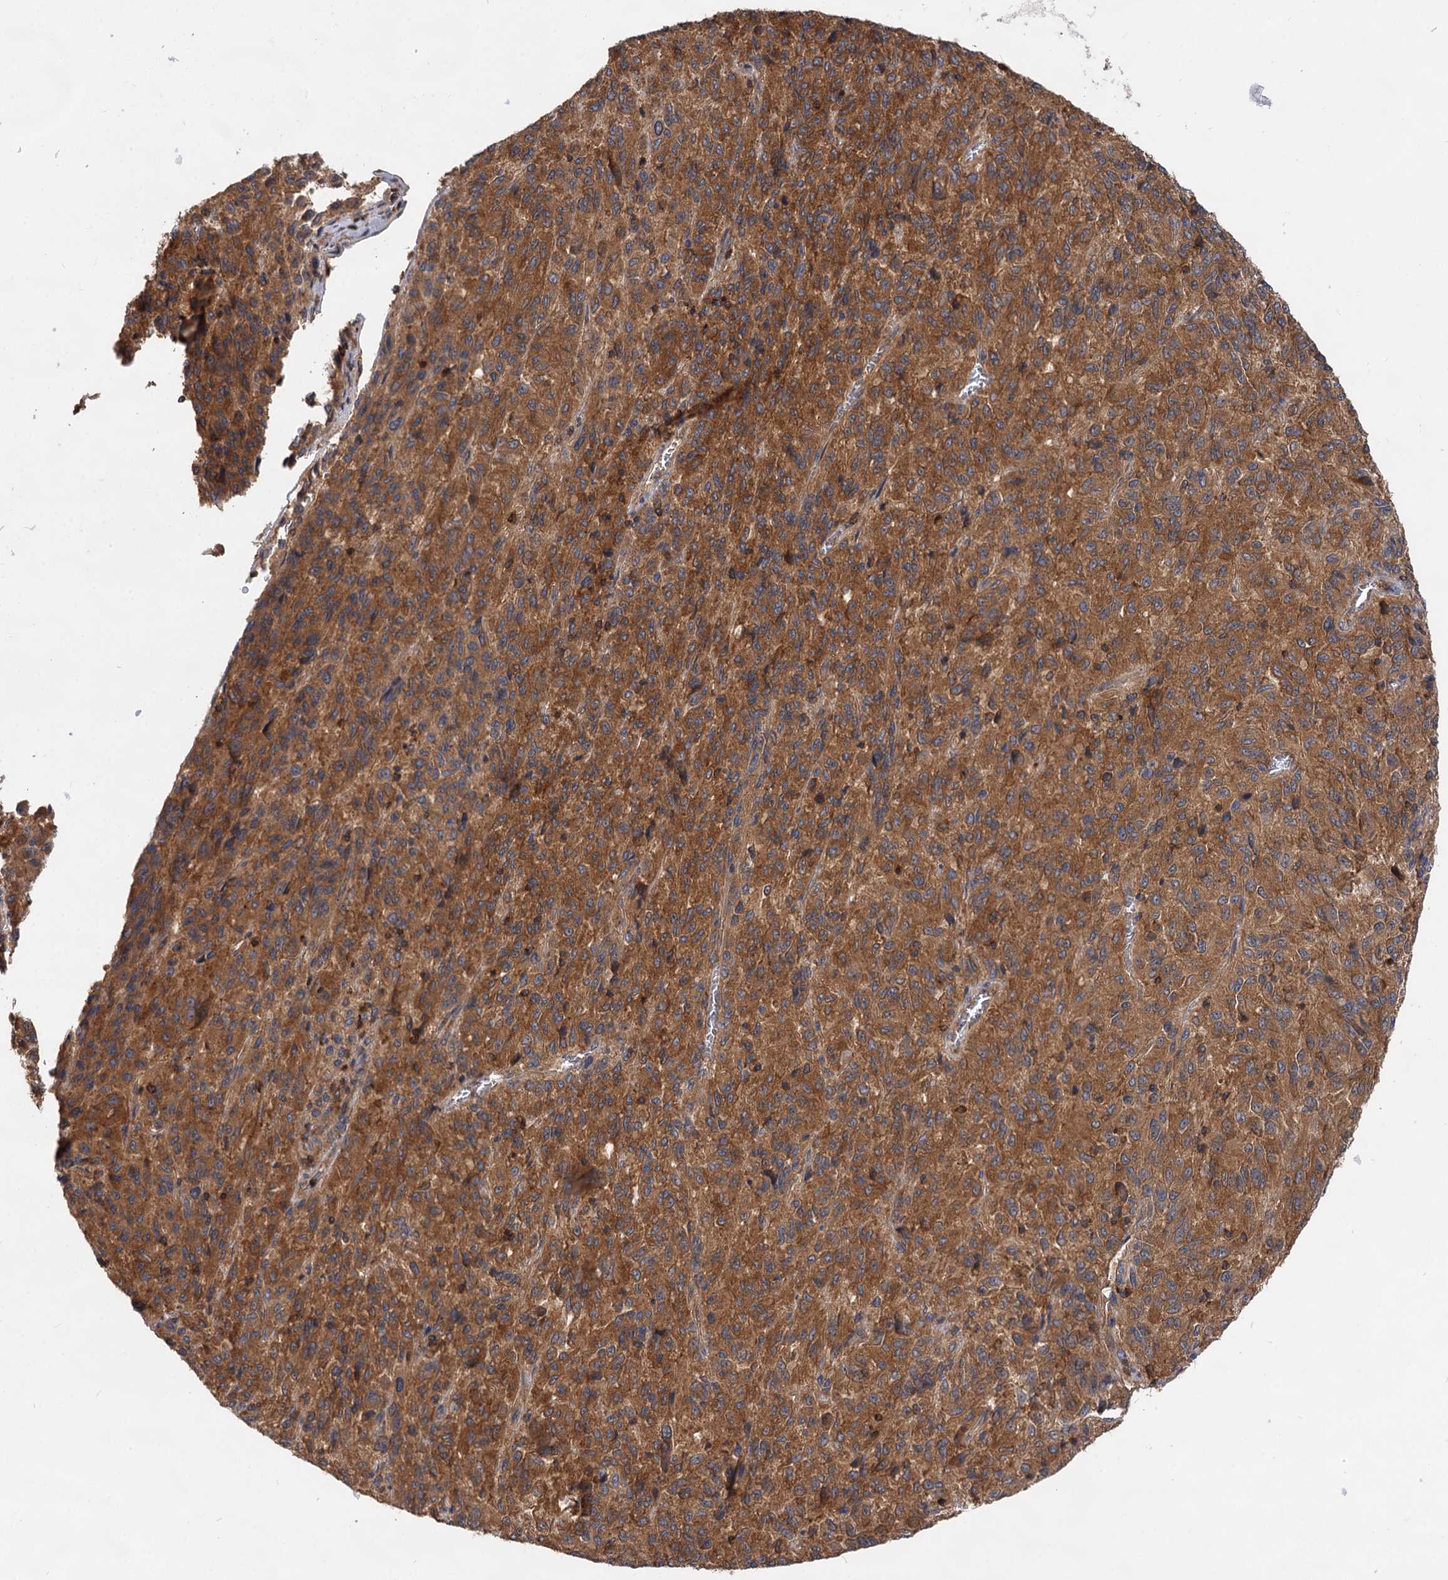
{"staining": {"intensity": "moderate", "quantity": ">75%", "location": "cytoplasmic/membranous"}, "tissue": "melanoma", "cell_type": "Tumor cells", "image_type": "cancer", "snomed": [{"axis": "morphology", "description": "Malignant melanoma, Metastatic site"}, {"axis": "topography", "description": "Lung"}], "caption": "Immunohistochemistry (DAB) staining of malignant melanoma (metastatic site) demonstrates moderate cytoplasmic/membranous protein positivity in about >75% of tumor cells. (DAB = brown stain, brightfield microscopy at high magnification).", "gene": "PACS1", "patient": {"sex": "male", "age": 64}}